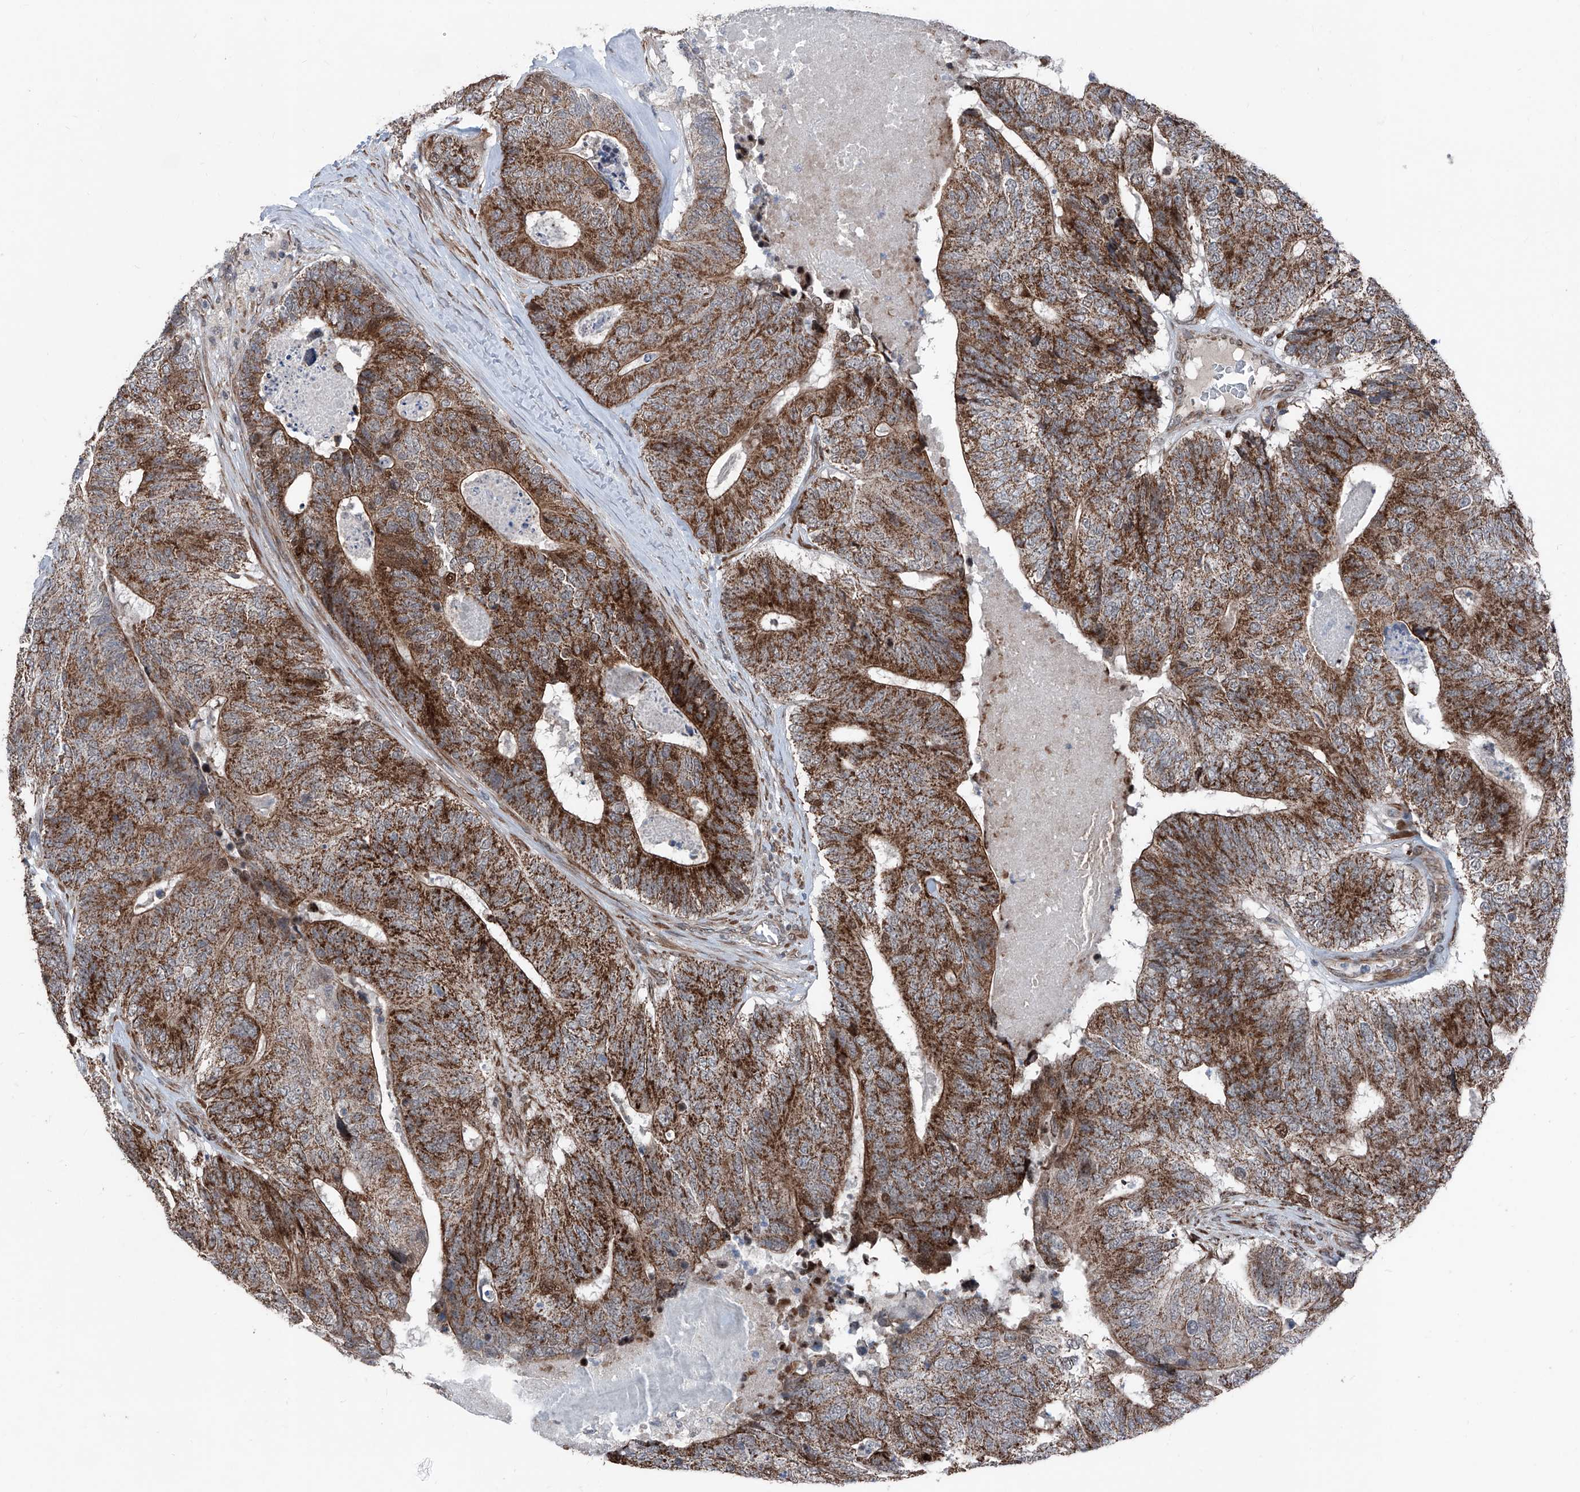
{"staining": {"intensity": "strong", "quantity": ">75%", "location": "cytoplasmic/membranous"}, "tissue": "colorectal cancer", "cell_type": "Tumor cells", "image_type": "cancer", "snomed": [{"axis": "morphology", "description": "Adenocarcinoma, NOS"}, {"axis": "topography", "description": "Colon"}], "caption": "Human colorectal cancer stained for a protein (brown) shows strong cytoplasmic/membranous positive expression in about >75% of tumor cells.", "gene": "COA7", "patient": {"sex": "female", "age": 67}}